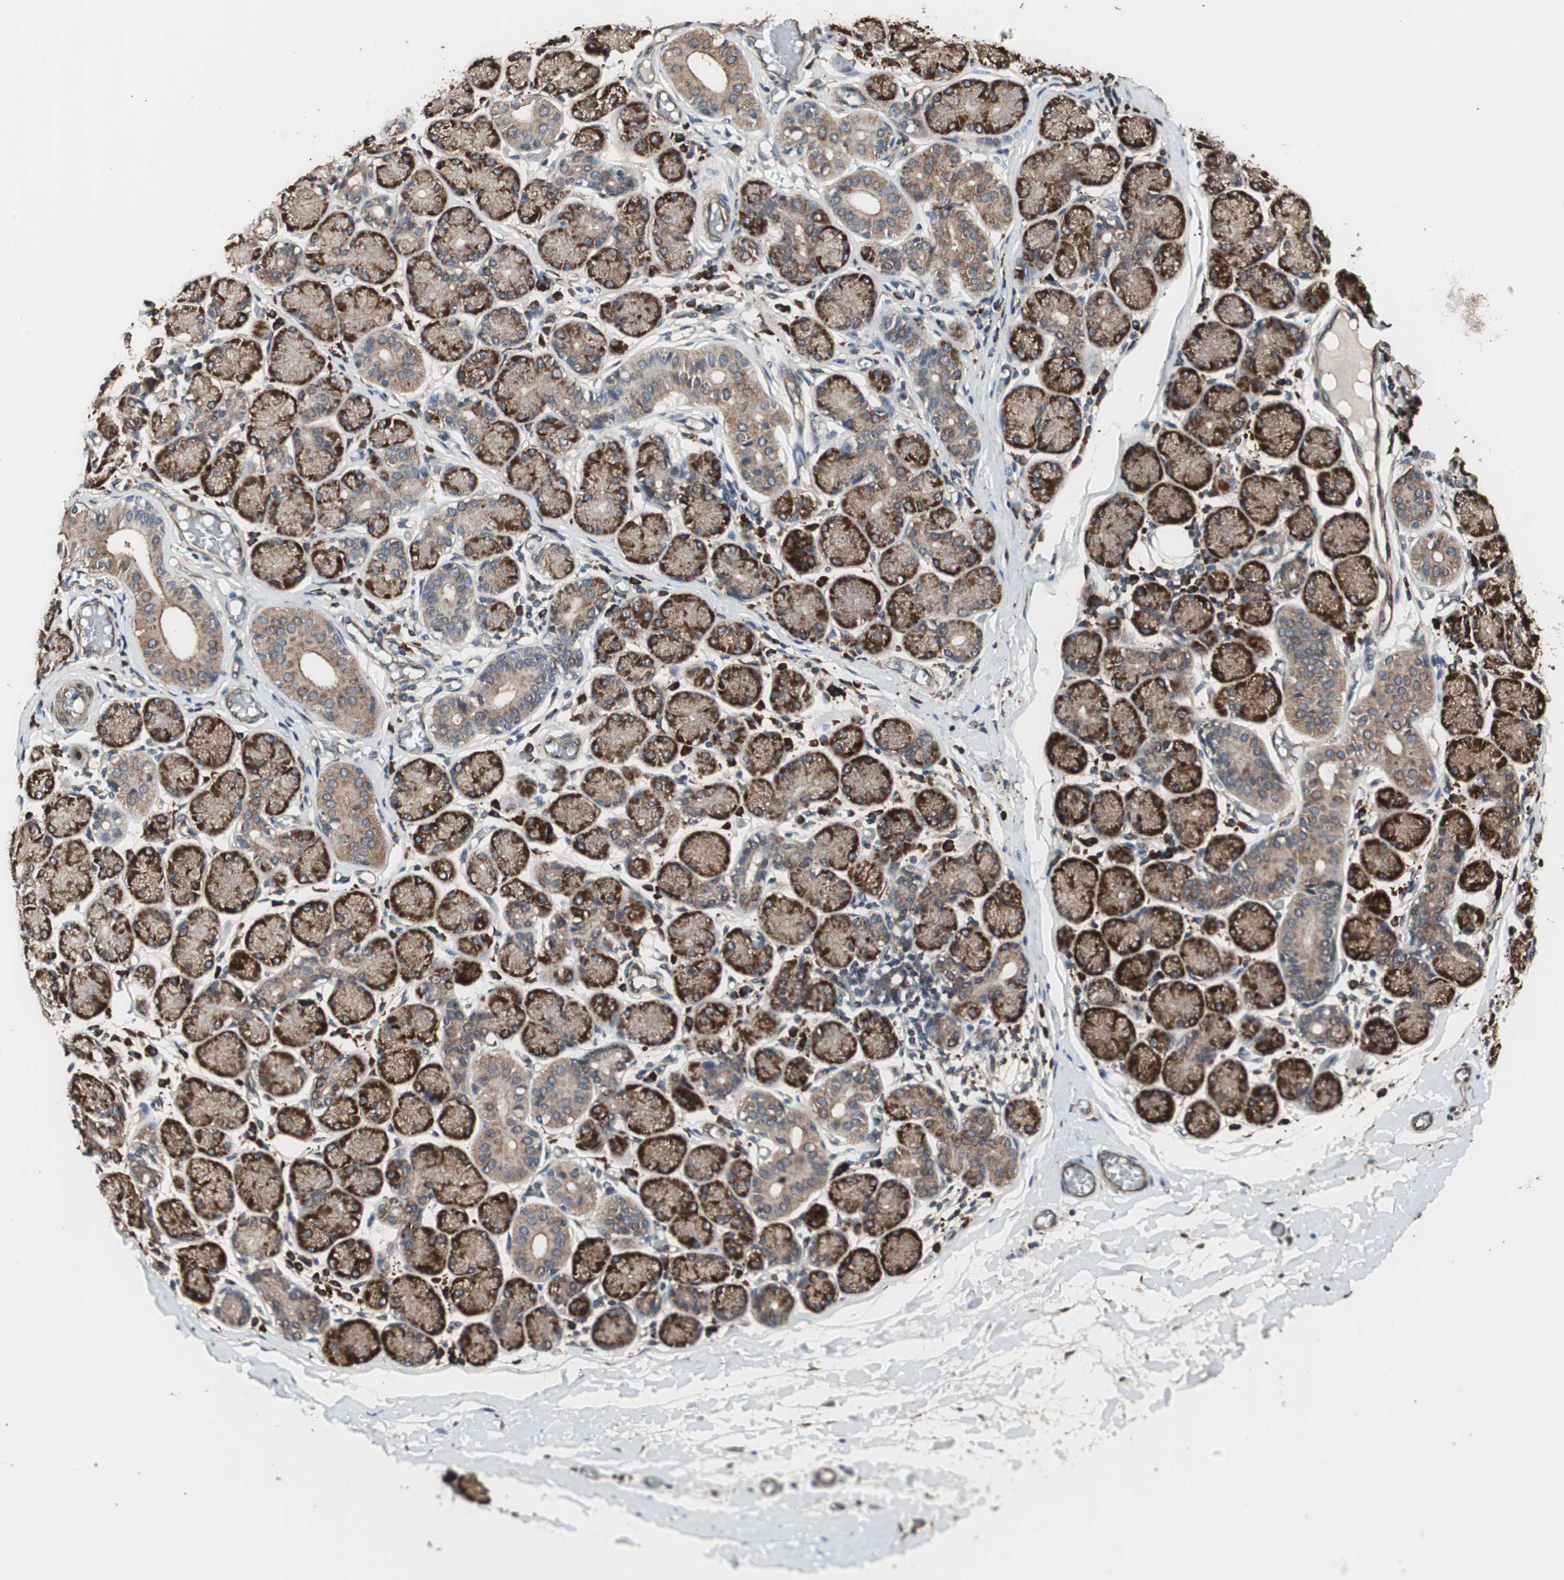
{"staining": {"intensity": "strong", "quantity": ">75%", "location": "cytoplasmic/membranous"}, "tissue": "salivary gland", "cell_type": "Glandular cells", "image_type": "normal", "snomed": [{"axis": "morphology", "description": "Normal tissue, NOS"}, {"axis": "topography", "description": "Salivary gland"}], "caption": "Immunohistochemical staining of normal salivary gland displays strong cytoplasmic/membranous protein positivity in approximately >75% of glandular cells. Nuclei are stained in blue.", "gene": "LZTS1", "patient": {"sex": "female", "age": 24}}